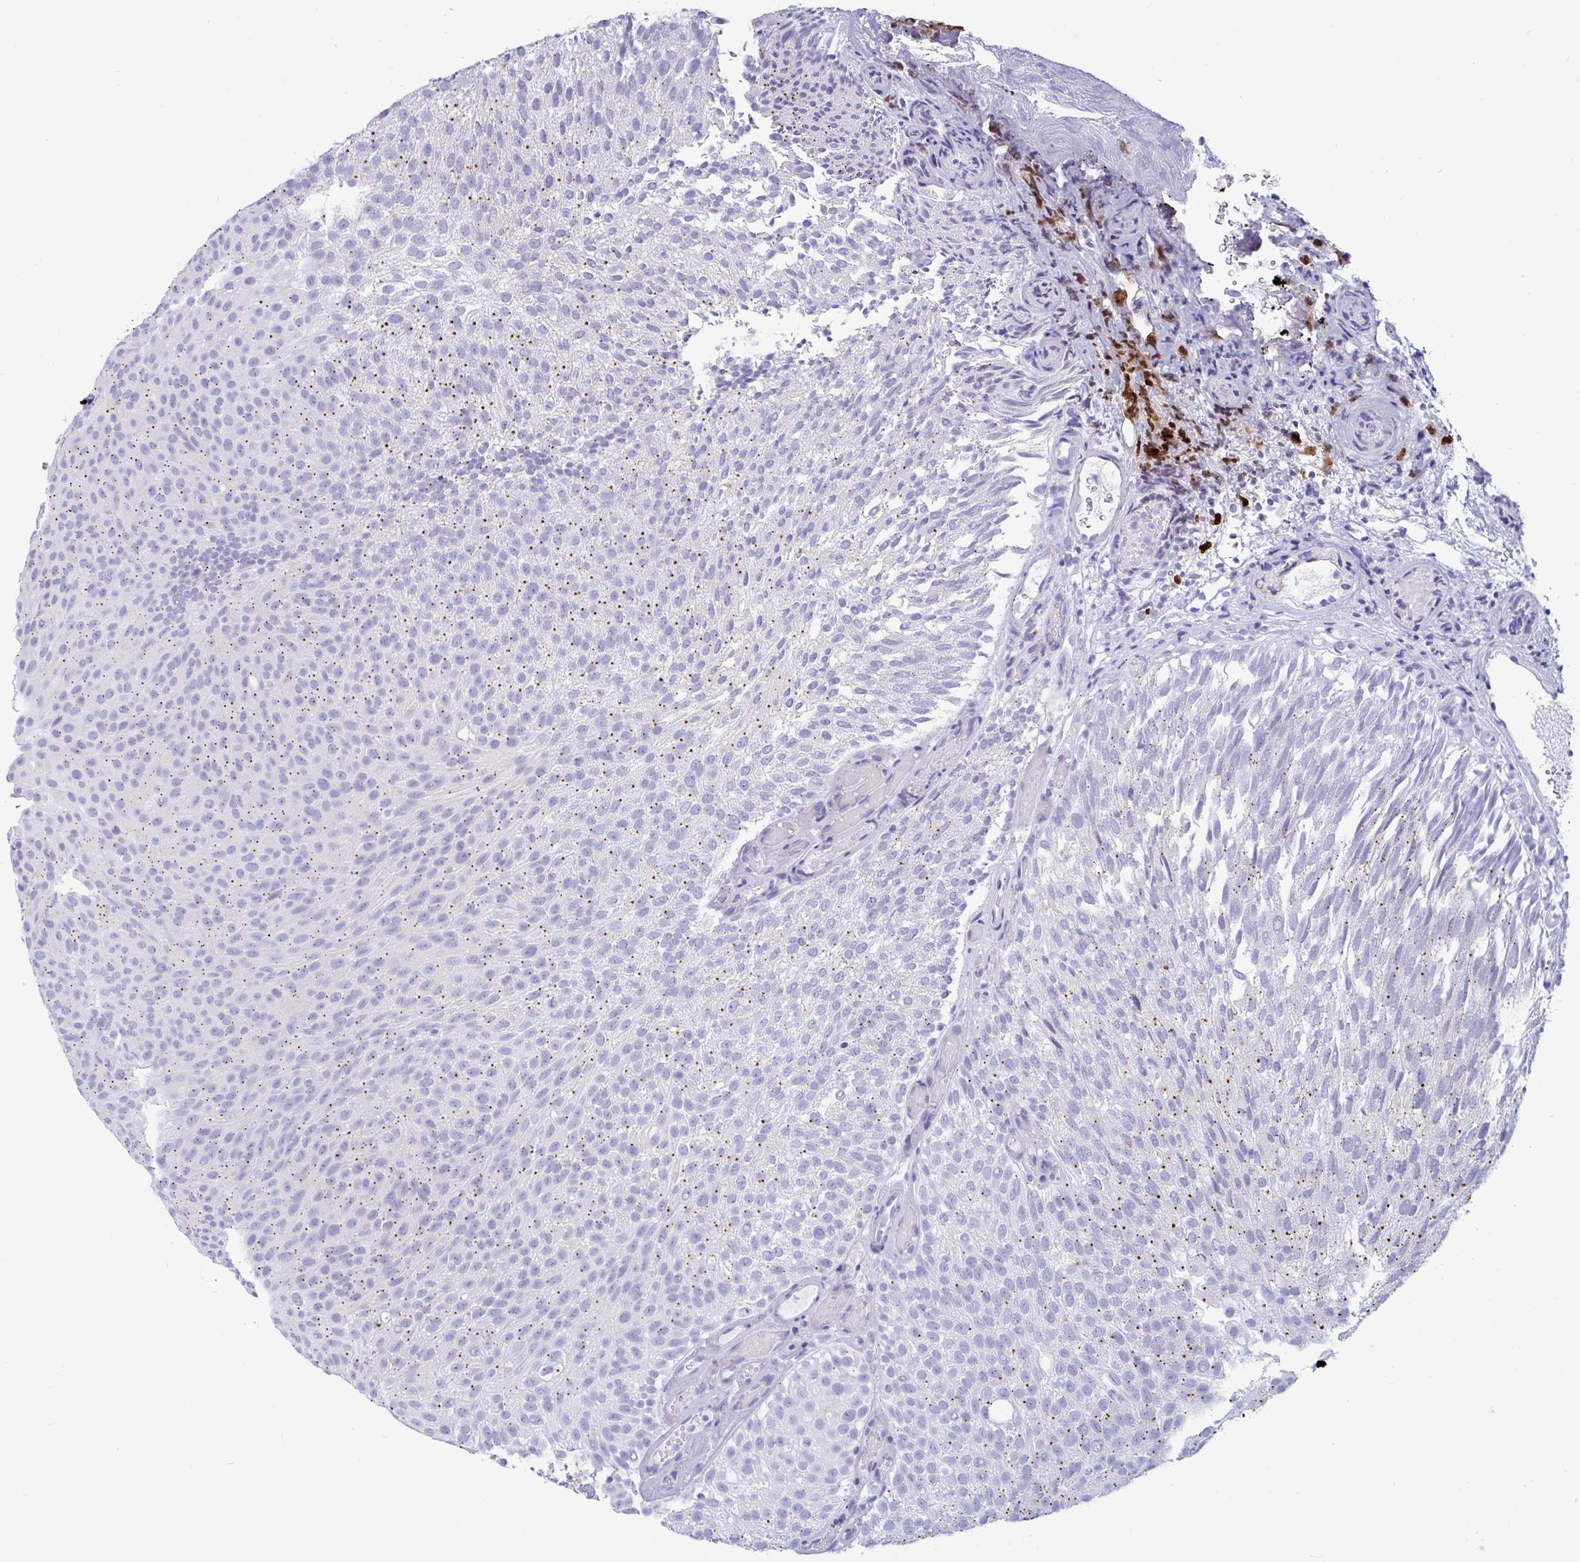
{"staining": {"intensity": "moderate", "quantity": "25%-75%", "location": "cytoplasmic/membranous"}, "tissue": "urothelial cancer", "cell_type": "Tumor cells", "image_type": "cancer", "snomed": [{"axis": "morphology", "description": "Urothelial carcinoma, Low grade"}, {"axis": "topography", "description": "Urinary bladder"}], "caption": "Urothelial carcinoma (low-grade) stained for a protein reveals moderate cytoplasmic/membranous positivity in tumor cells.", "gene": "RNASE3", "patient": {"sex": "male", "age": 78}}